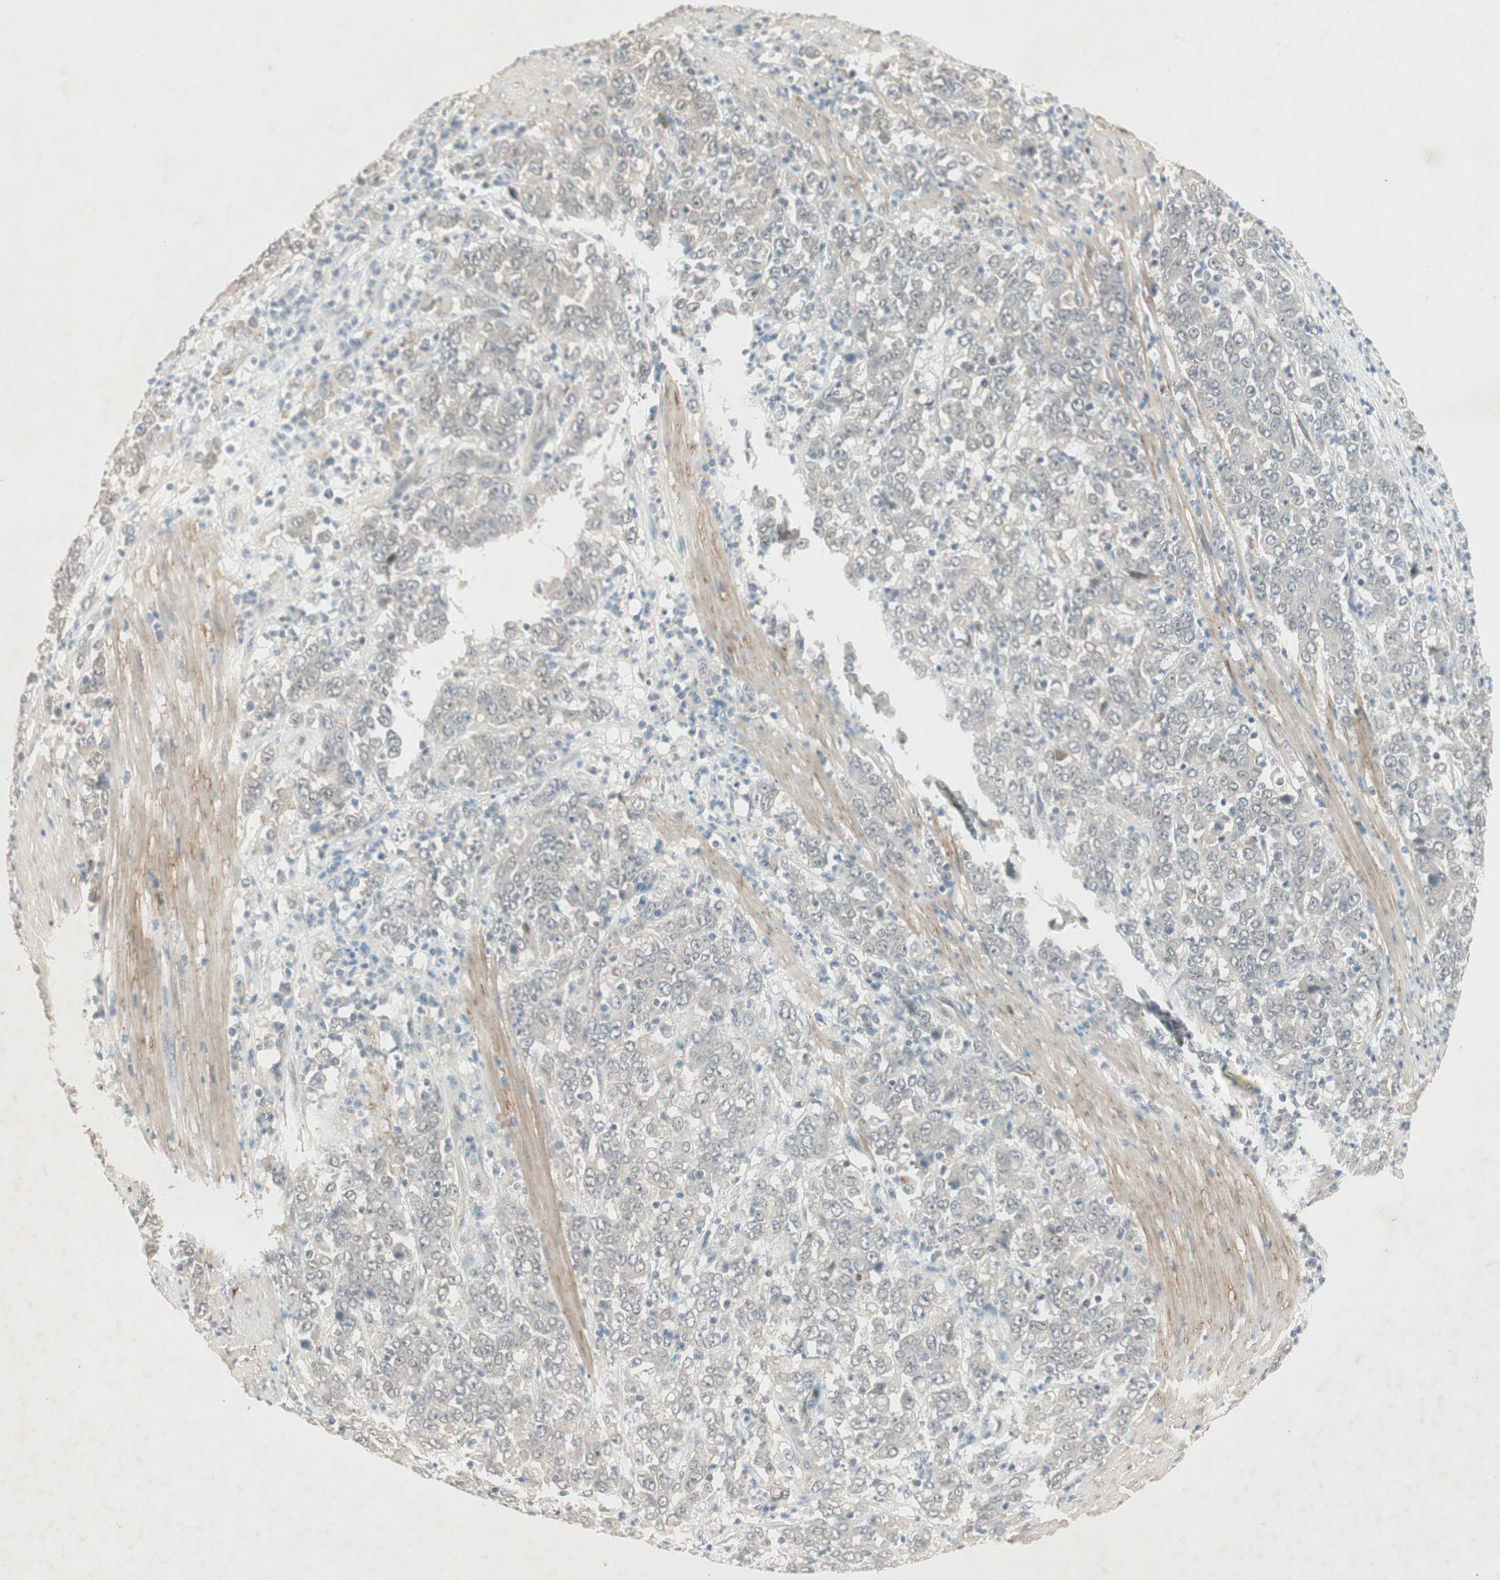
{"staining": {"intensity": "negative", "quantity": "none", "location": "none"}, "tissue": "stomach cancer", "cell_type": "Tumor cells", "image_type": "cancer", "snomed": [{"axis": "morphology", "description": "Adenocarcinoma, NOS"}, {"axis": "topography", "description": "Stomach, lower"}], "caption": "Protein analysis of stomach adenocarcinoma shows no significant expression in tumor cells. The staining was performed using DAB (3,3'-diaminobenzidine) to visualize the protein expression in brown, while the nuclei were stained in blue with hematoxylin (Magnification: 20x).", "gene": "RNGTT", "patient": {"sex": "female", "age": 71}}